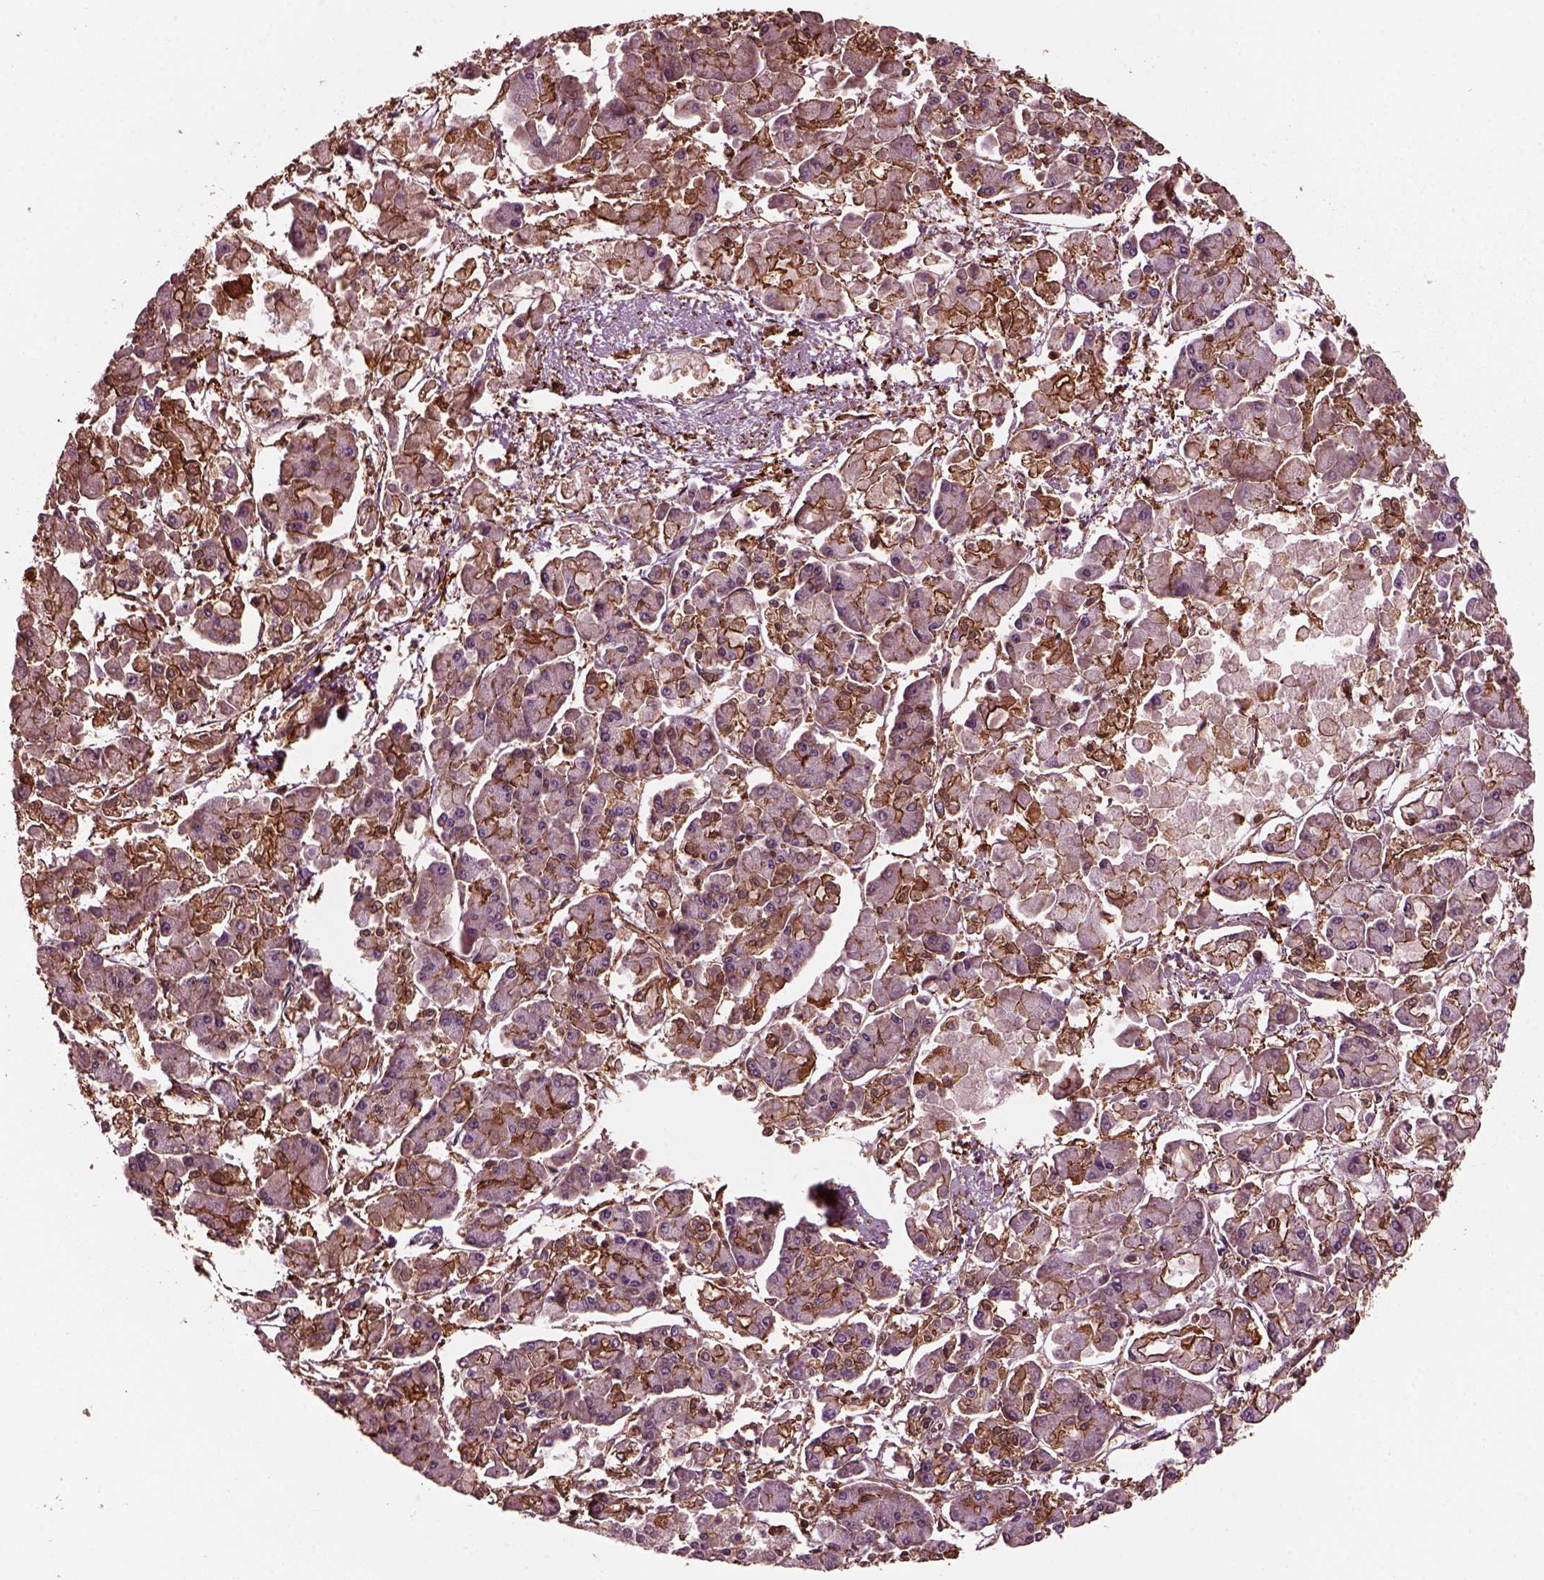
{"staining": {"intensity": "moderate", "quantity": "<25%", "location": "cytoplasmic/membranous"}, "tissue": "pancreatic cancer", "cell_type": "Tumor cells", "image_type": "cancer", "snomed": [{"axis": "morphology", "description": "Adenocarcinoma, NOS"}, {"axis": "topography", "description": "Pancreas"}], "caption": "Adenocarcinoma (pancreatic) stained for a protein shows moderate cytoplasmic/membranous positivity in tumor cells.", "gene": "MYL6", "patient": {"sex": "male", "age": 85}}